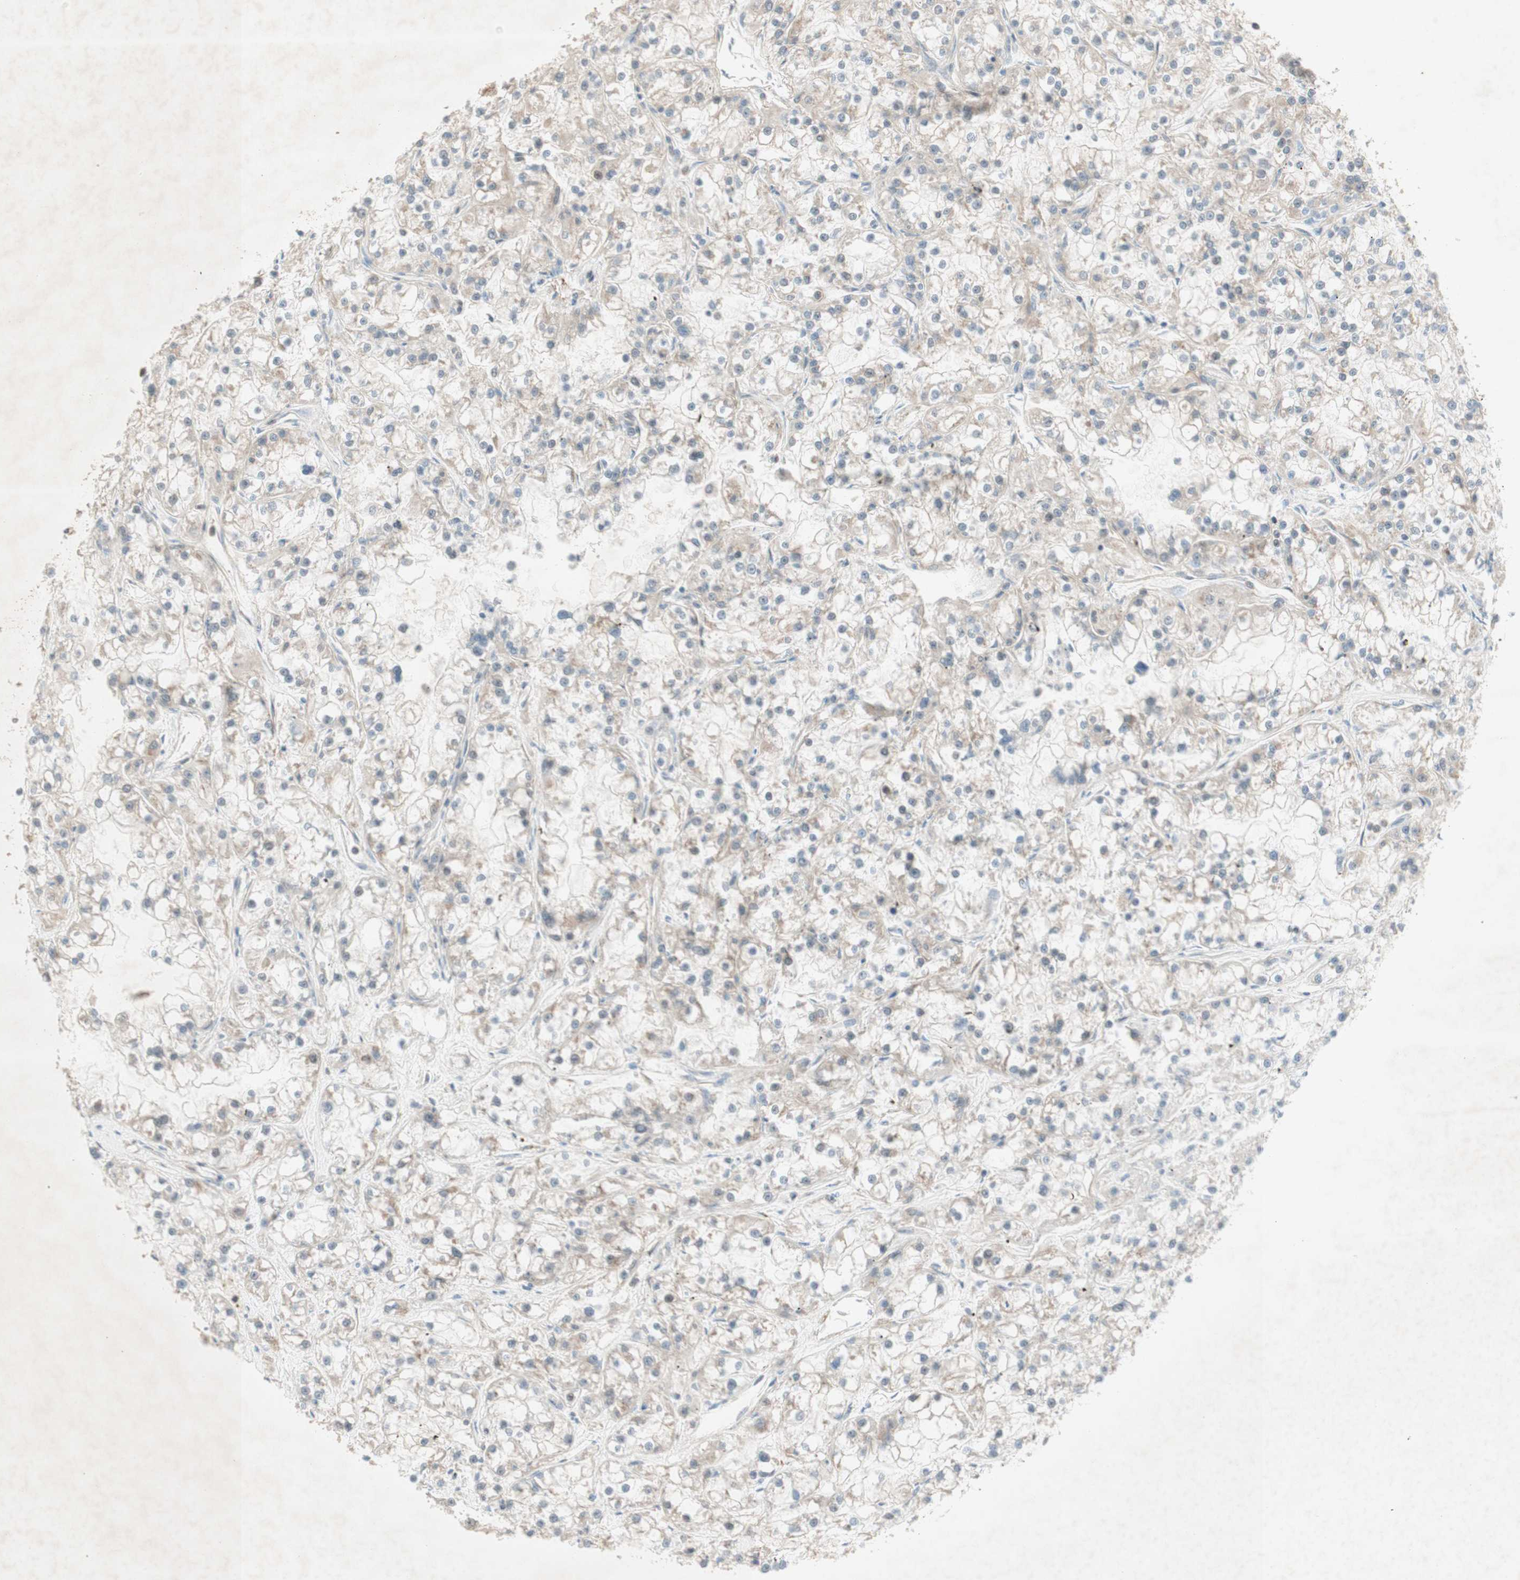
{"staining": {"intensity": "weak", "quantity": "<25%", "location": "cytoplasmic/membranous"}, "tissue": "renal cancer", "cell_type": "Tumor cells", "image_type": "cancer", "snomed": [{"axis": "morphology", "description": "Adenocarcinoma, NOS"}, {"axis": "topography", "description": "Kidney"}], "caption": "Tumor cells show no significant expression in renal cancer.", "gene": "RFNG", "patient": {"sex": "female", "age": 52}}